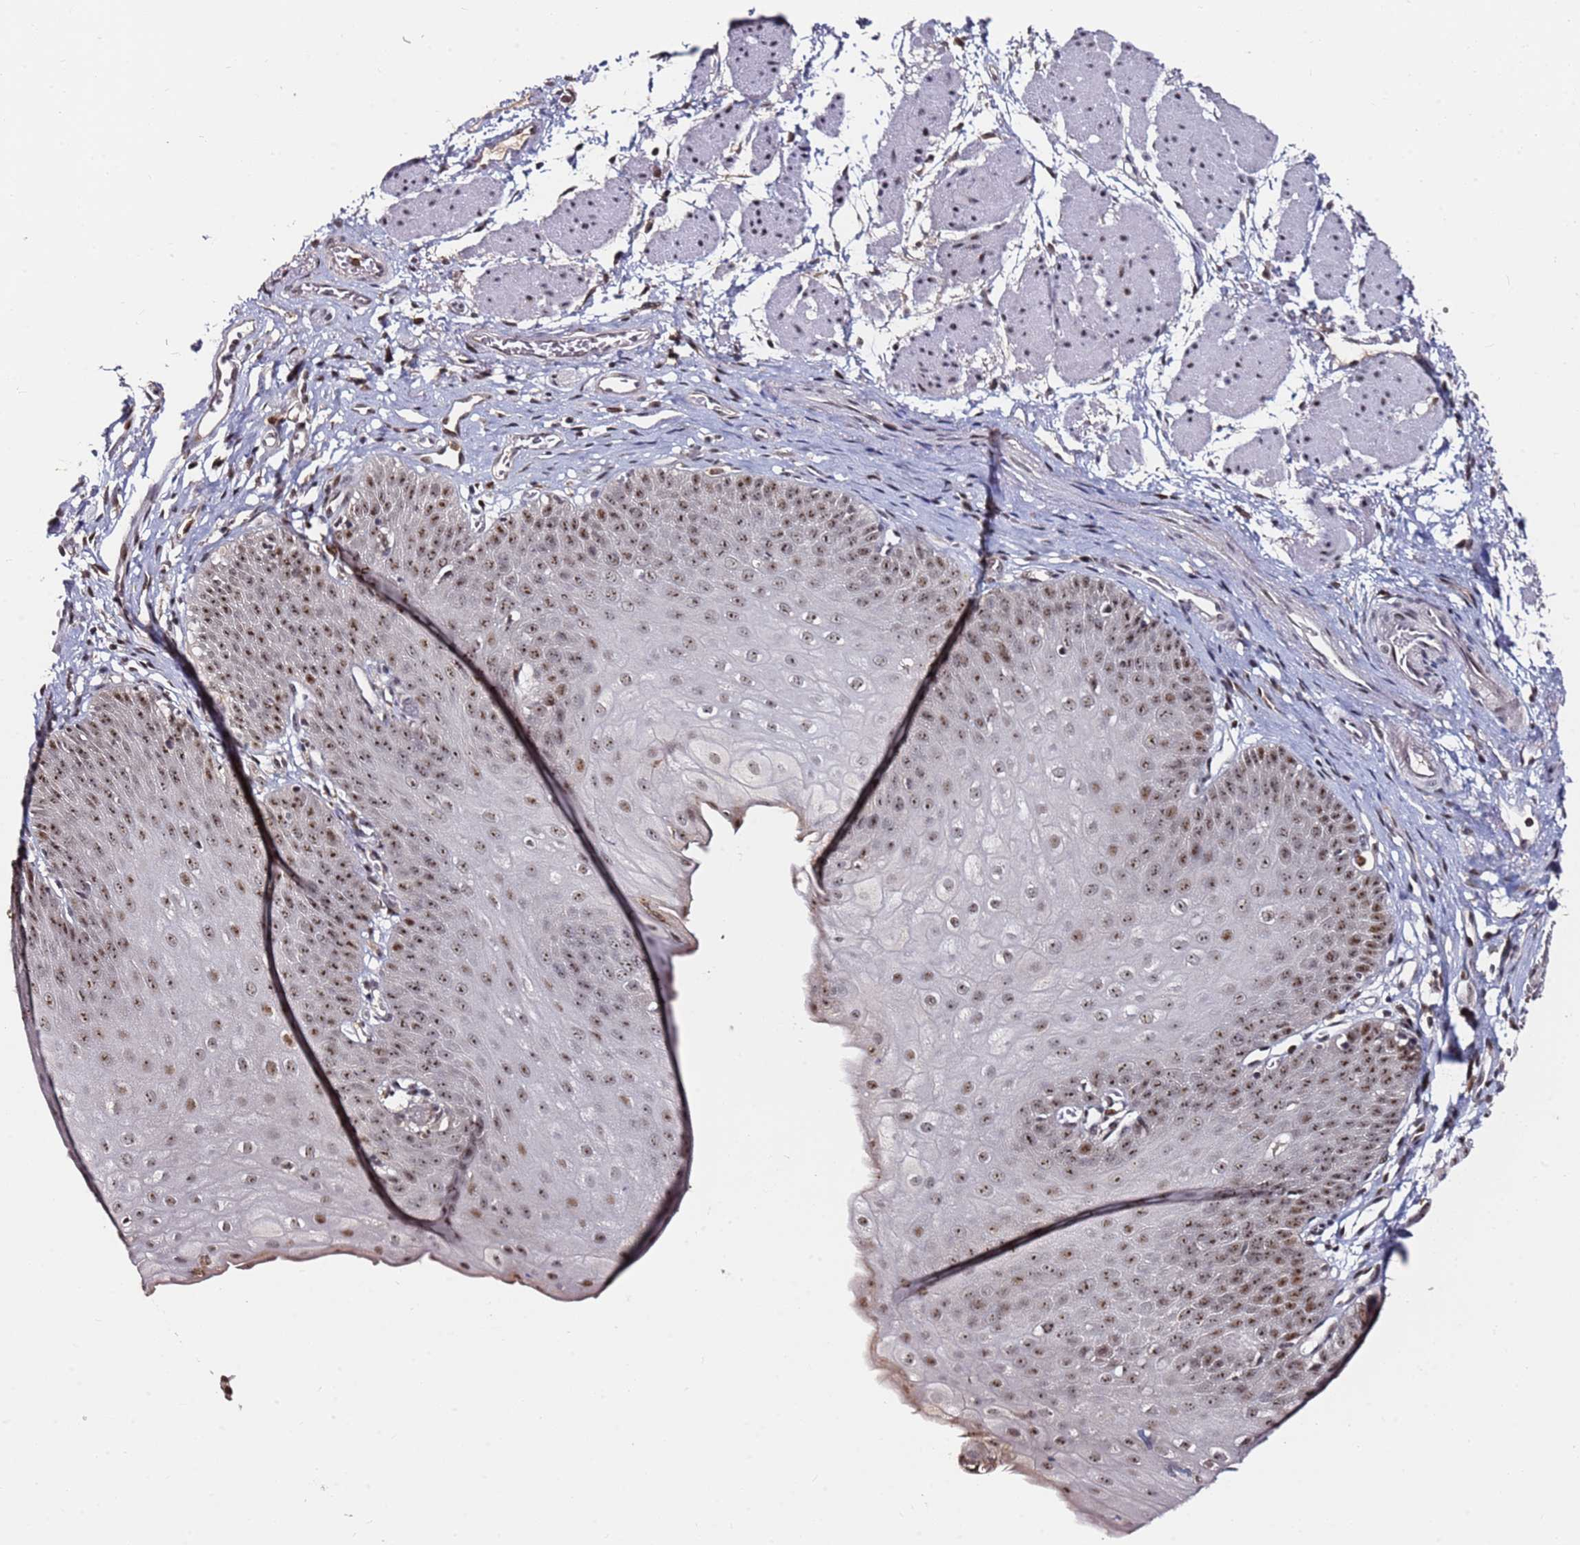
{"staining": {"intensity": "moderate", "quantity": ">75%", "location": "nuclear"}, "tissue": "esophagus", "cell_type": "Squamous epithelial cells", "image_type": "normal", "snomed": [{"axis": "morphology", "description": "Normal tissue, NOS"}, {"axis": "topography", "description": "Esophagus"}], "caption": "Immunohistochemistry of normal esophagus reveals medium levels of moderate nuclear expression in about >75% of squamous epithelial cells. (brown staining indicates protein expression, while blue staining denotes nuclei).", "gene": "FCF1", "patient": {"sex": "male", "age": 71}}